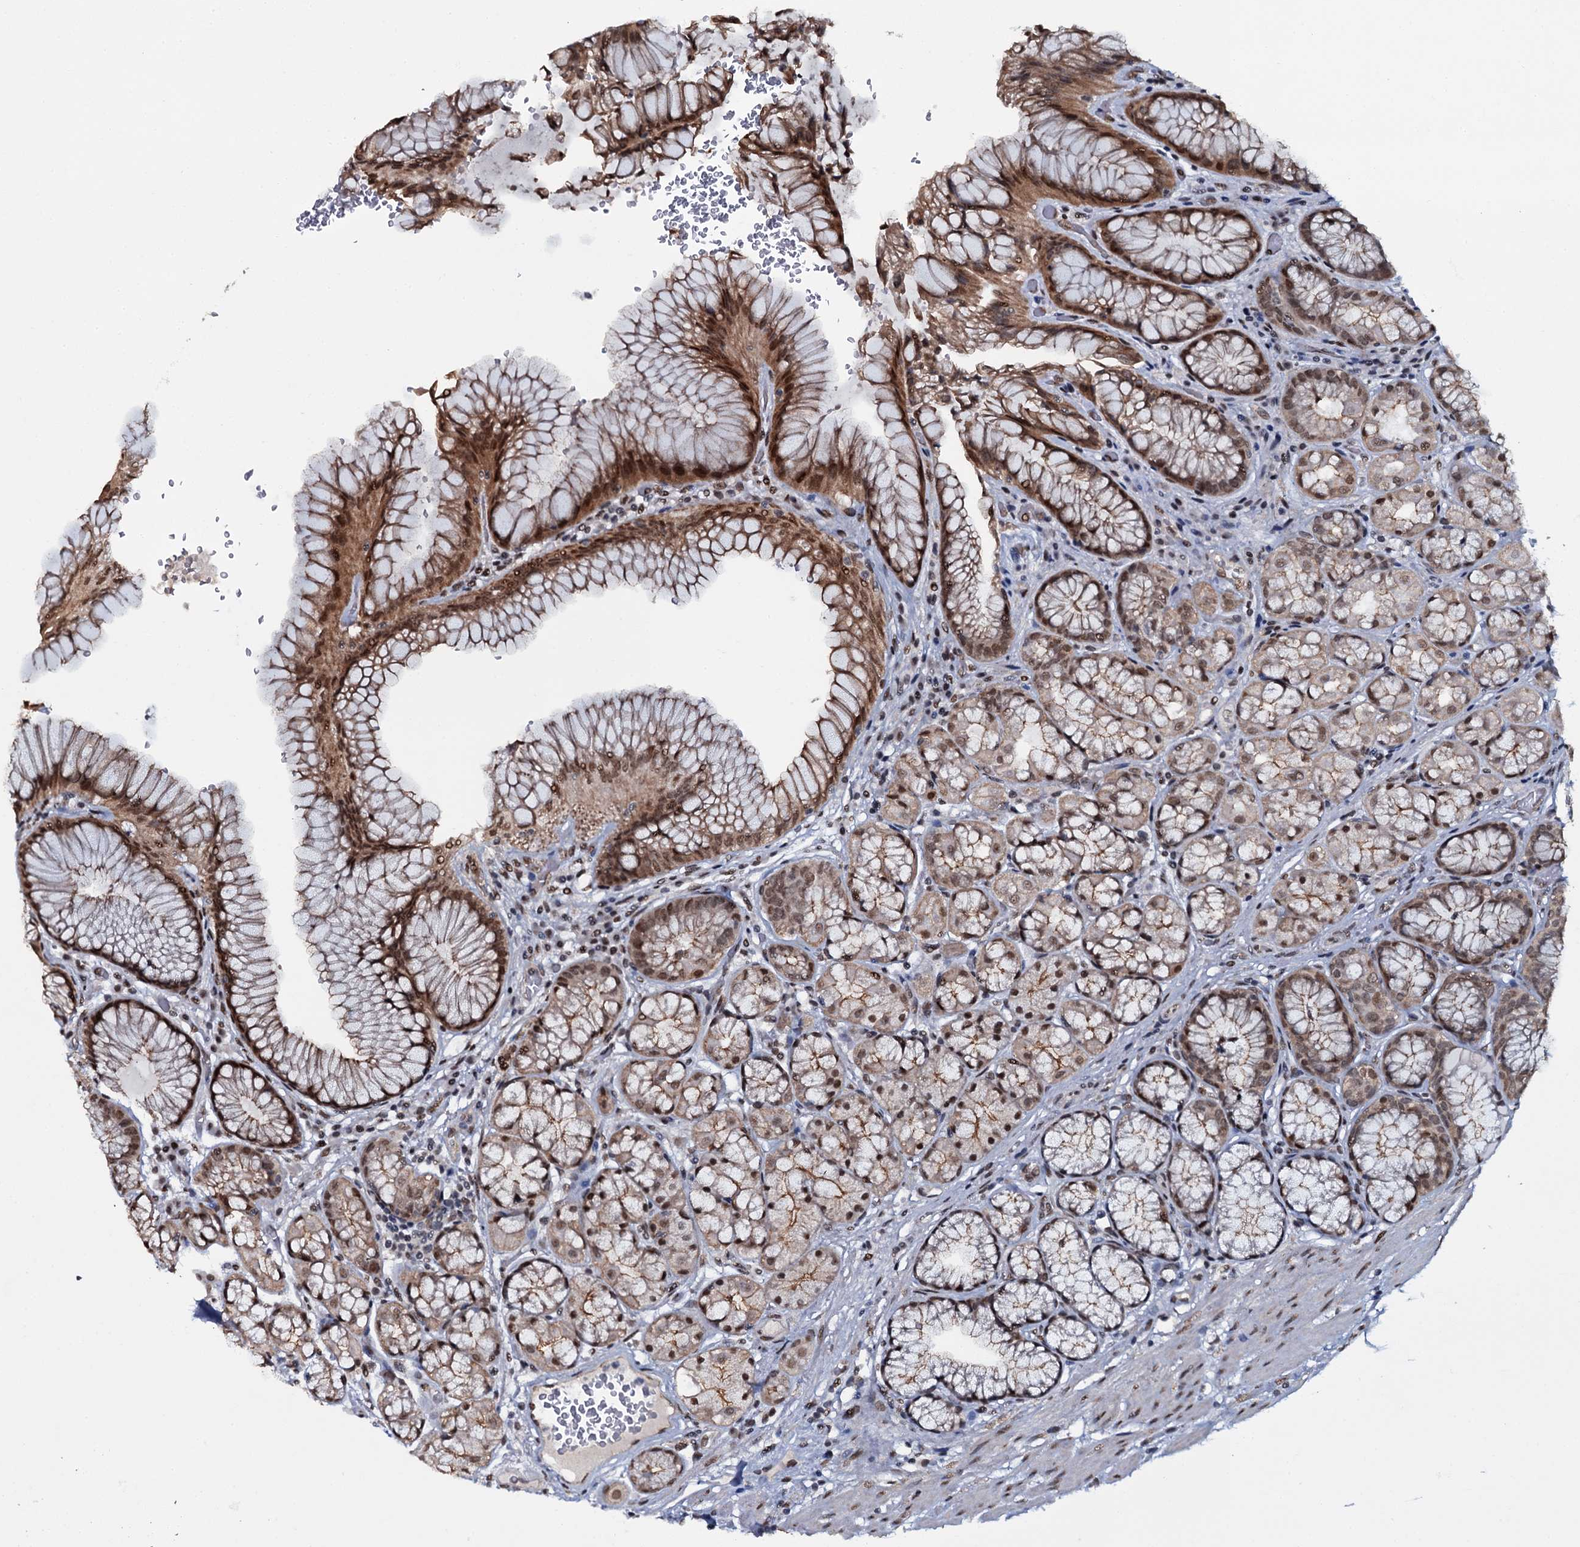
{"staining": {"intensity": "moderate", "quantity": ">75%", "location": "cytoplasmic/membranous,nuclear"}, "tissue": "stomach", "cell_type": "Glandular cells", "image_type": "normal", "snomed": [{"axis": "morphology", "description": "Normal tissue, NOS"}, {"axis": "topography", "description": "Stomach"}], "caption": "High-magnification brightfield microscopy of unremarkable stomach stained with DAB (brown) and counterstained with hematoxylin (blue). glandular cells exhibit moderate cytoplasmic/membranous,nuclear positivity is seen in approximately>75% of cells.", "gene": "SH2D4B", "patient": {"sex": "male", "age": 63}}